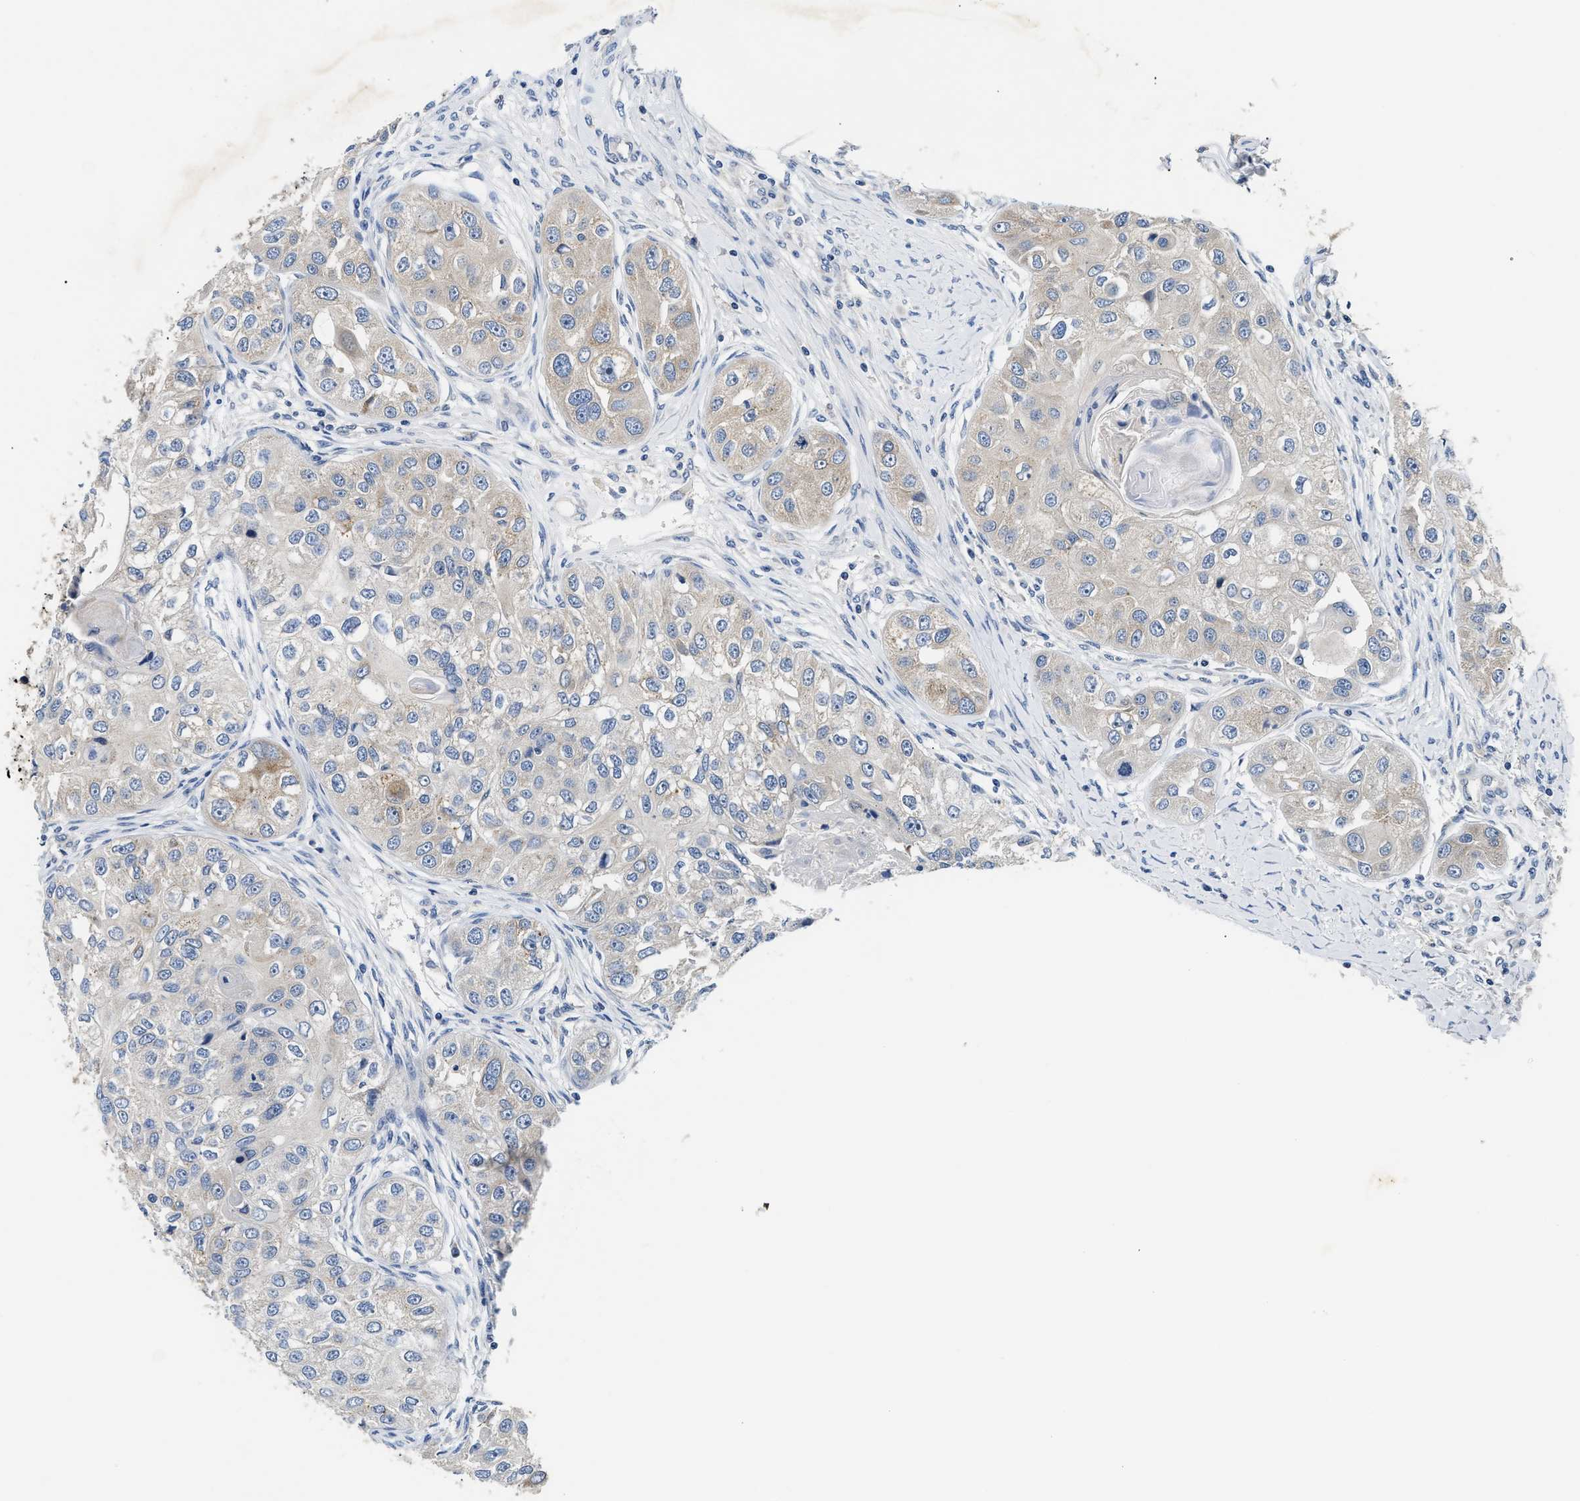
{"staining": {"intensity": "negative", "quantity": "none", "location": "none"}, "tissue": "head and neck cancer", "cell_type": "Tumor cells", "image_type": "cancer", "snomed": [{"axis": "morphology", "description": "Normal tissue, NOS"}, {"axis": "morphology", "description": "Squamous cell carcinoma, NOS"}, {"axis": "topography", "description": "Skeletal muscle"}, {"axis": "topography", "description": "Head-Neck"}], "caption": "Head and neck cancer (squamous cell carcinoma) was stained to show a protein in brown. There is no significant expression in tumor cells.", "gene": "FAM185A", "patient": {"sex": "male", "age": 51}}